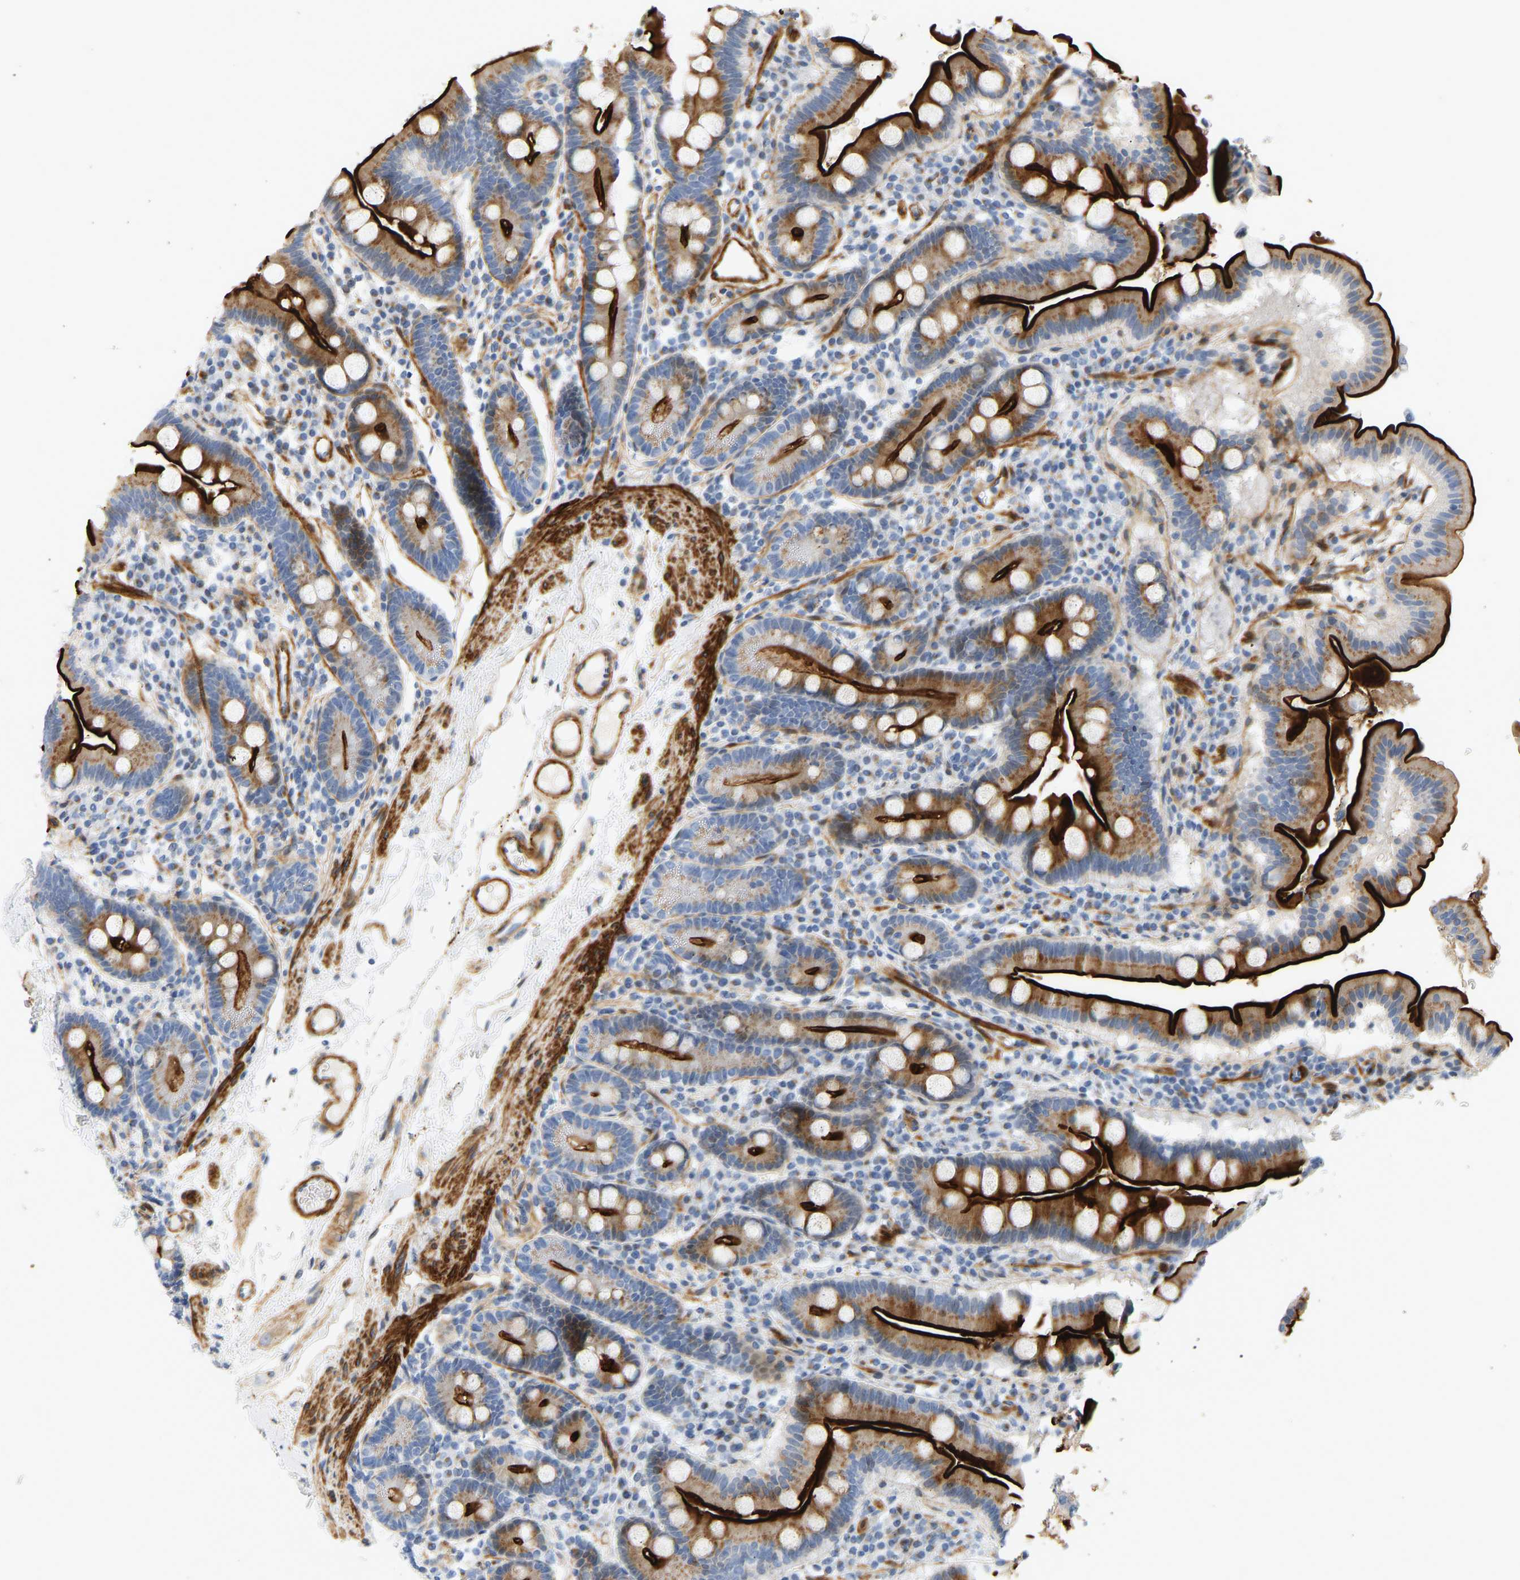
{"staining": {"intensity": "strong", "quantity": ">75%", "location": "cytoplasmic/membranous"}, "tissue": "duodenum", "cell_type": "Glandular cells", "image_type": "normal", "snomed": [{"axis": "morphology", "description": "Normal tissue, NOS"}, {"axis": "topography", "description": "Duodenum"}], "caption": "Normal duodenum shows strong cytoplasmic/membranous staining in about >75% of glandular cells, visualized by immunohistochemistry.", "gene": "SLC30A7", "patient": {"sex": "male", "age": 50}}